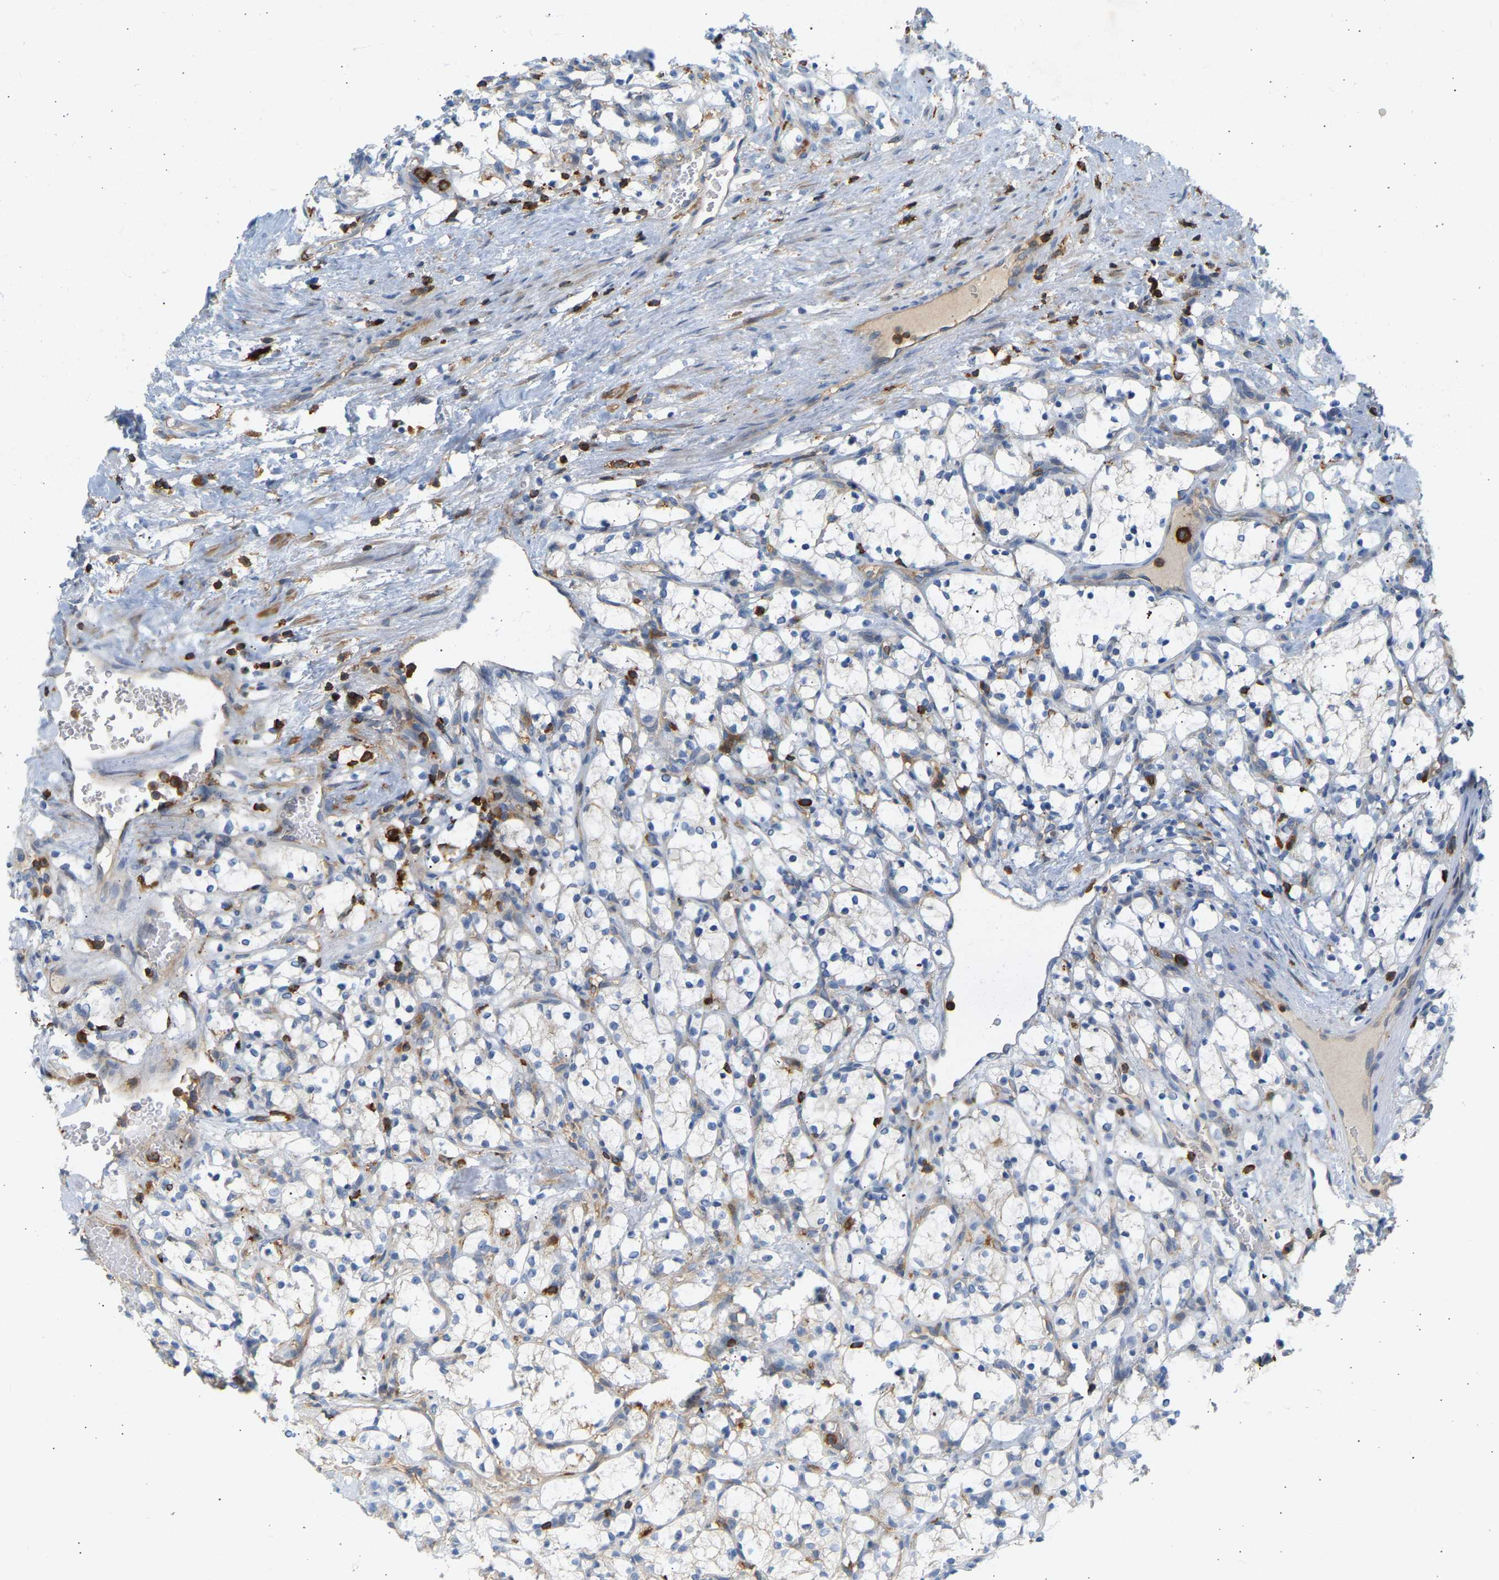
{"staining": {"intensity": "negative", "quantity": "none", "location": "none"}, "tissue": "renal cancer", "cell_type": "Tumor cells", "image_type": "cancer", "snomed": [{"axis": "morphology", "description": "Adenocarcinoma, NOS"}, {"axis": "topography", "description": "Kidney"}], "caption": "Adenocarcinoma (renal) was stained to show a protein in brown. There is no significant expression in tumor cells. Brightfield microscopy of IHC stained with DAB (3,3'-diaminobenzidine) (brown) and hematoxylin (blue), captured at high magnification.", "gene": "FNBP1", "patient": {"sex": "female", "age": 69}}